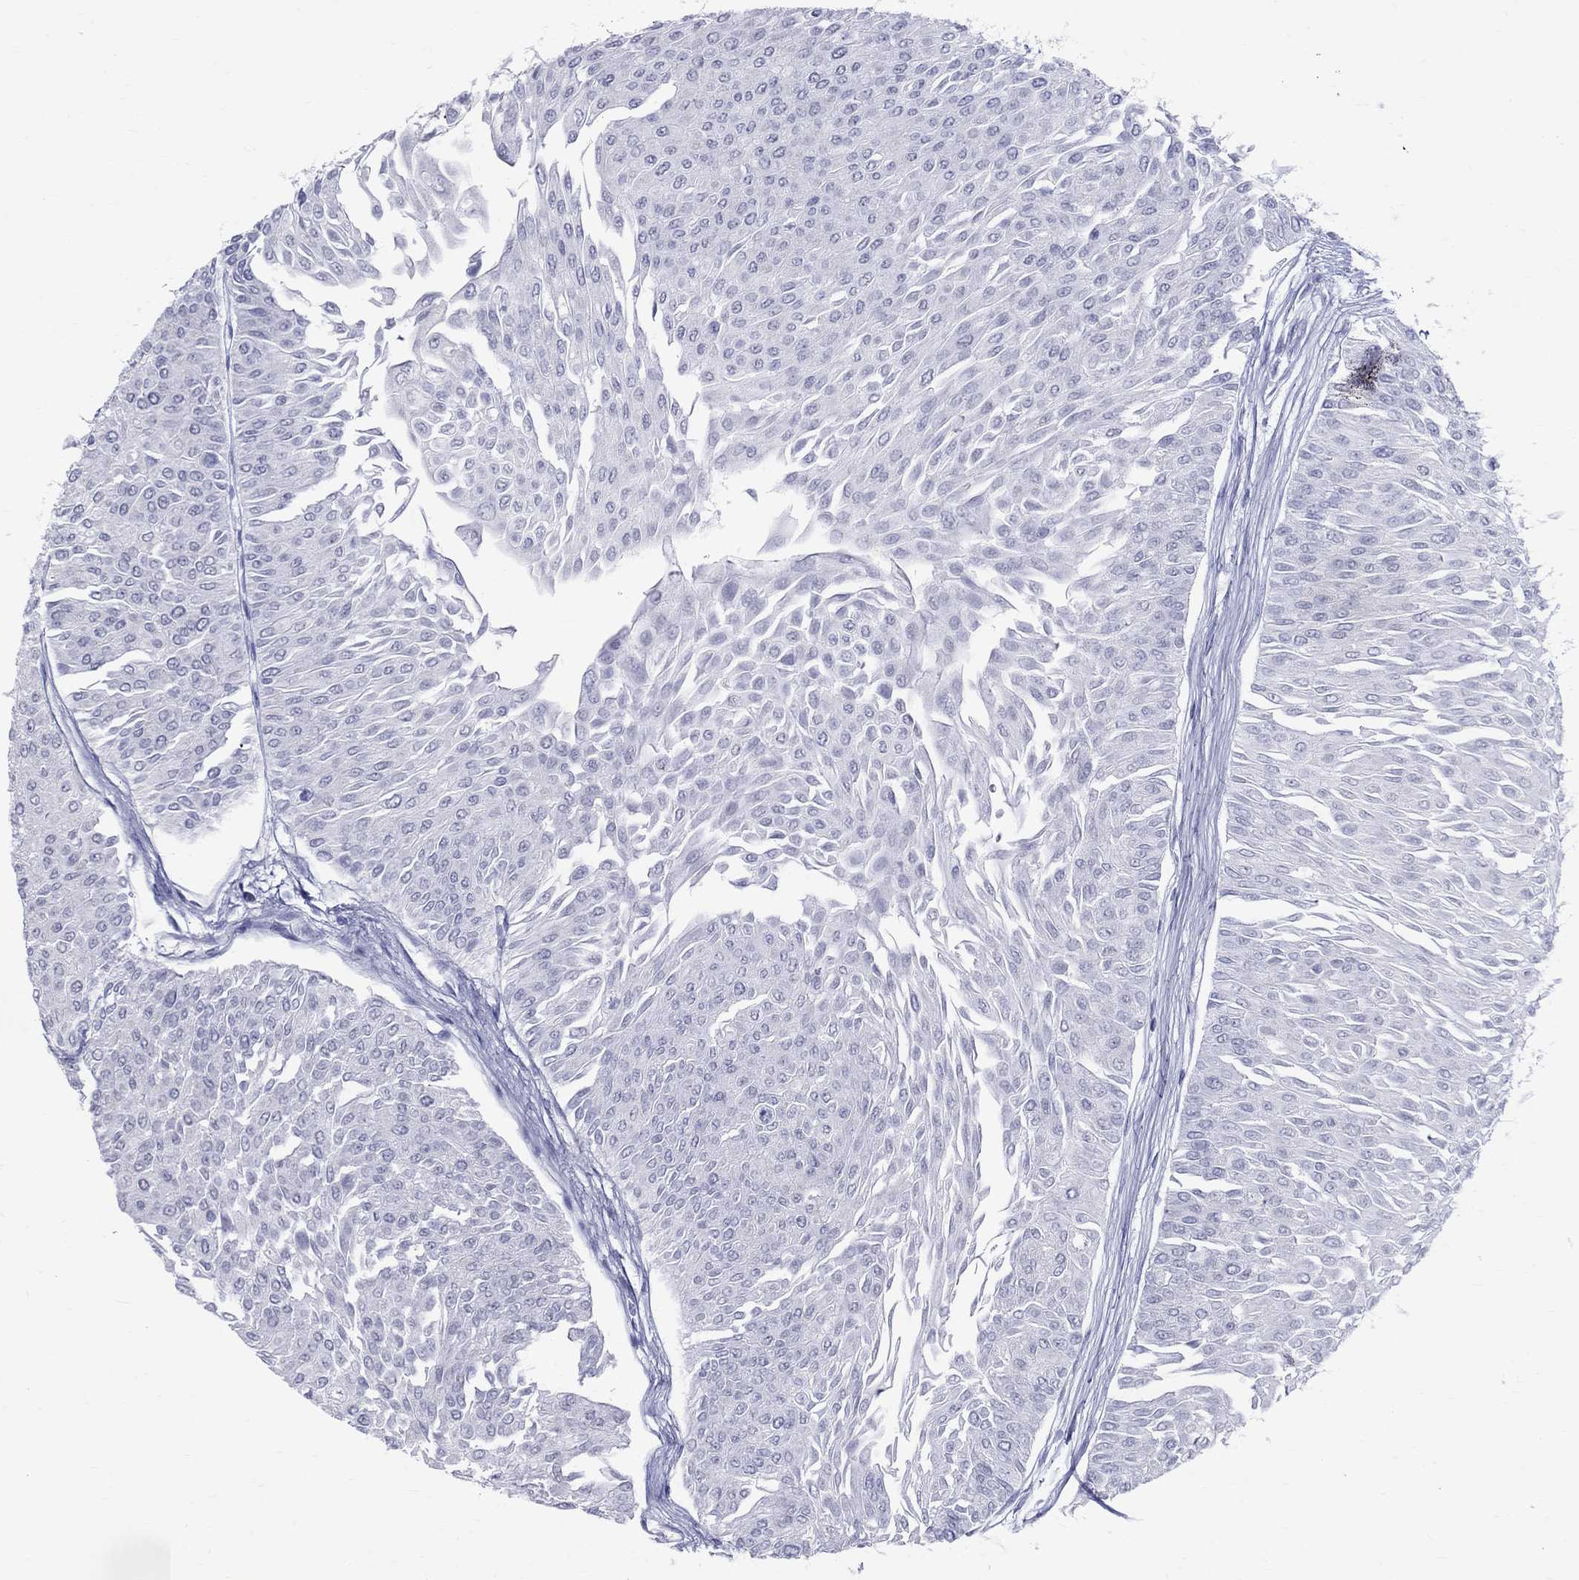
{"staining": {"intensity": "negative", "quantity": "none", "location": "none"}, "tissue": "urothelial cancer", "cell_type": "Tumor cells", "image_type": "cancer", "snomed": [{"axis": "morphology", "description": "Urothelial carcinoma, Low grade"}, {"axis": "topography", "description": "Urinary bladder"}], "caption": "DAB (3,3'-diaminobenzidine) immunohistochemical staining of low-grade urothelial carcinoma shows no significant staining in tumor cells.", "gene": "CEP43", "patient": {"sex": "male", "age": 67}}